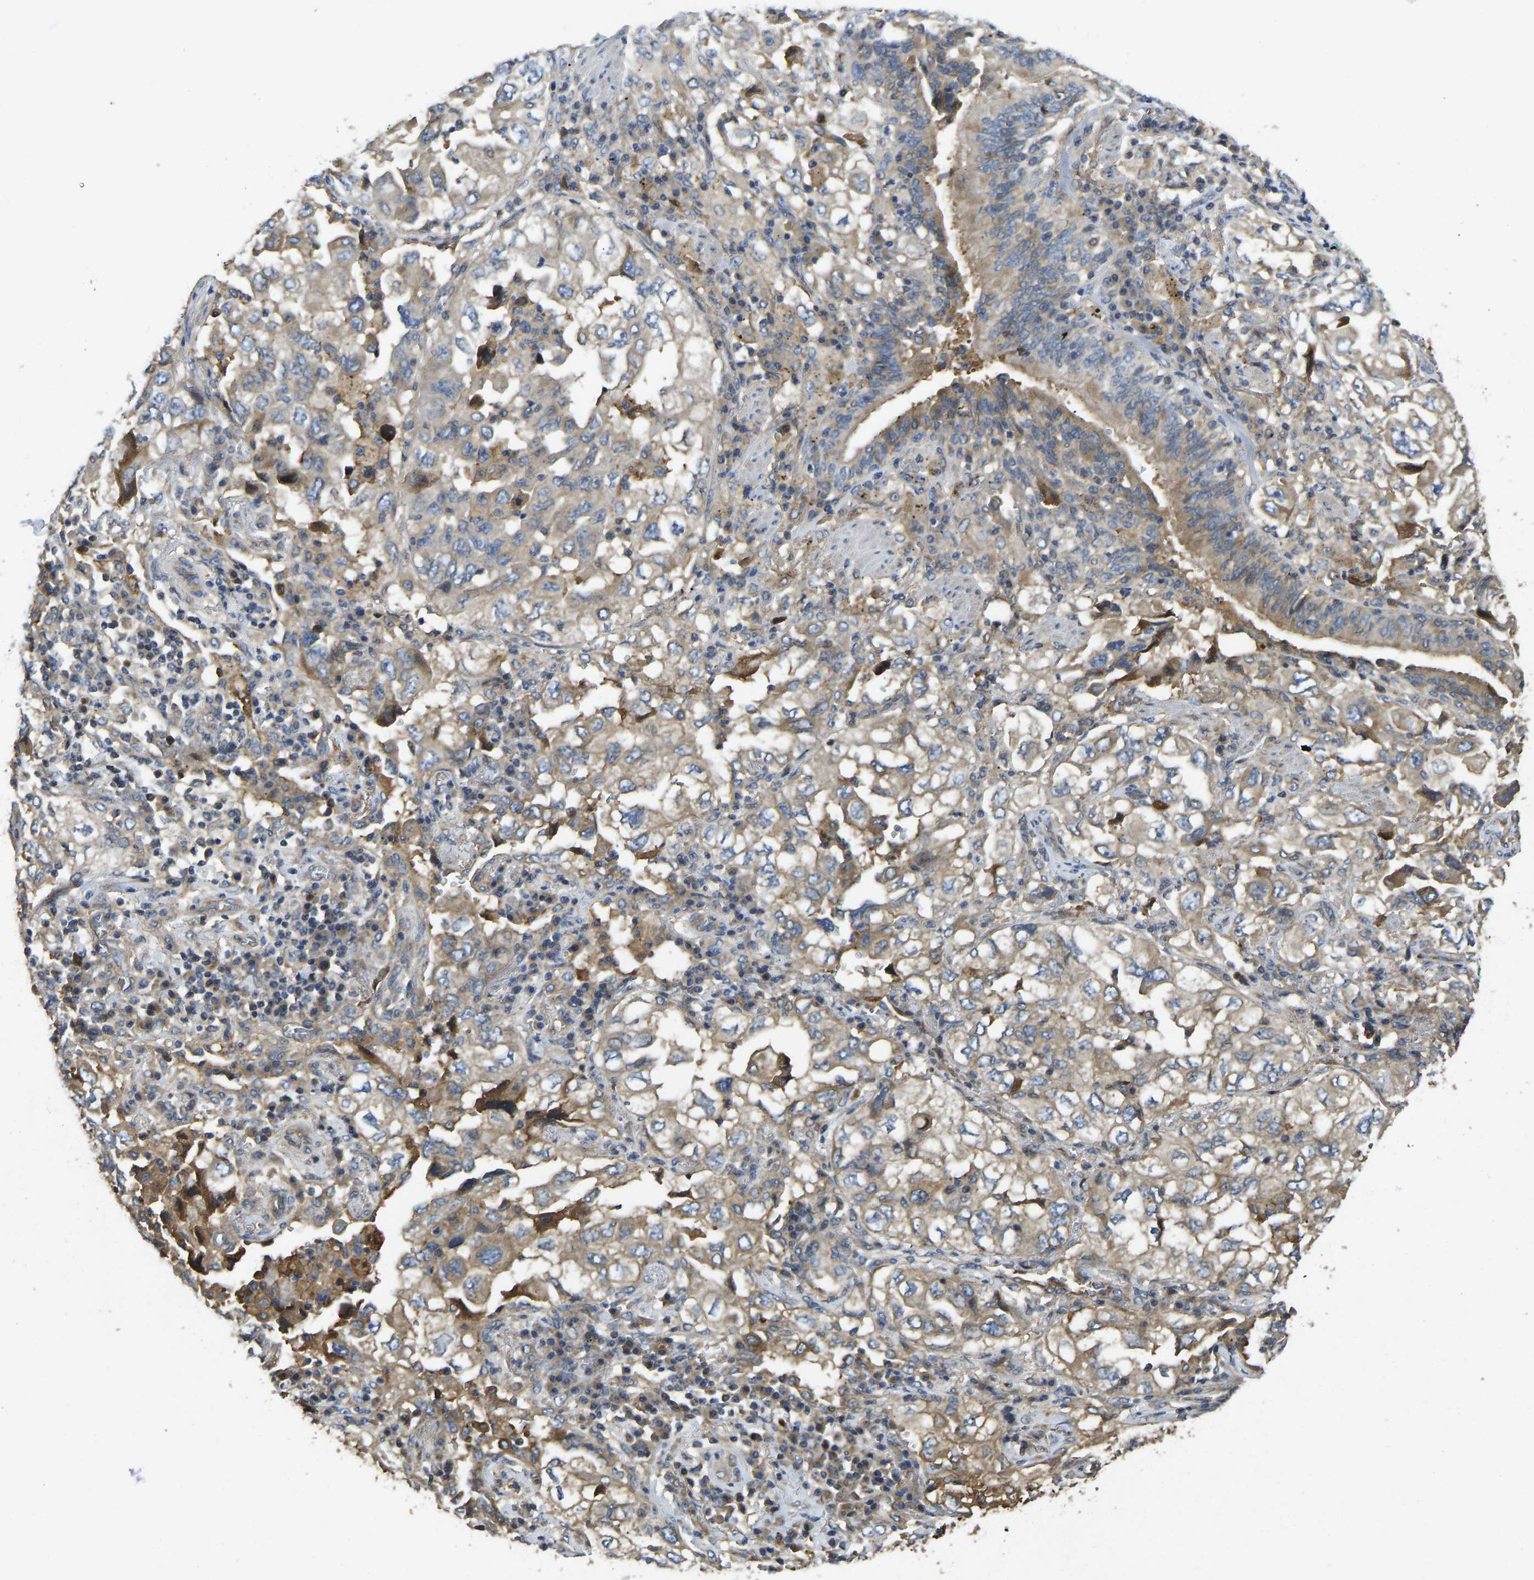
{"staining": {"intensity": "weak", "quantity": ">75%", "location": "cytoplasmic/membranous"}, "tissue": "lung cancer", "cell_type": "Tumor cells", "image_type": "cancer", "snomed": [{"axis": "morphology", "description": "Adenocarcinoma, NOS"}, {"axis": "topography", "description": "Lung"}], "caption": "High-power microscopy captured an immunohistochemistry photomicrograph of lung cancer, revealing weak cytoplasmic/membranous expression in approximately >75% of tumor cells.", "gene": "VCPKMT", "patient": {"sex": "male", "age": 64}}